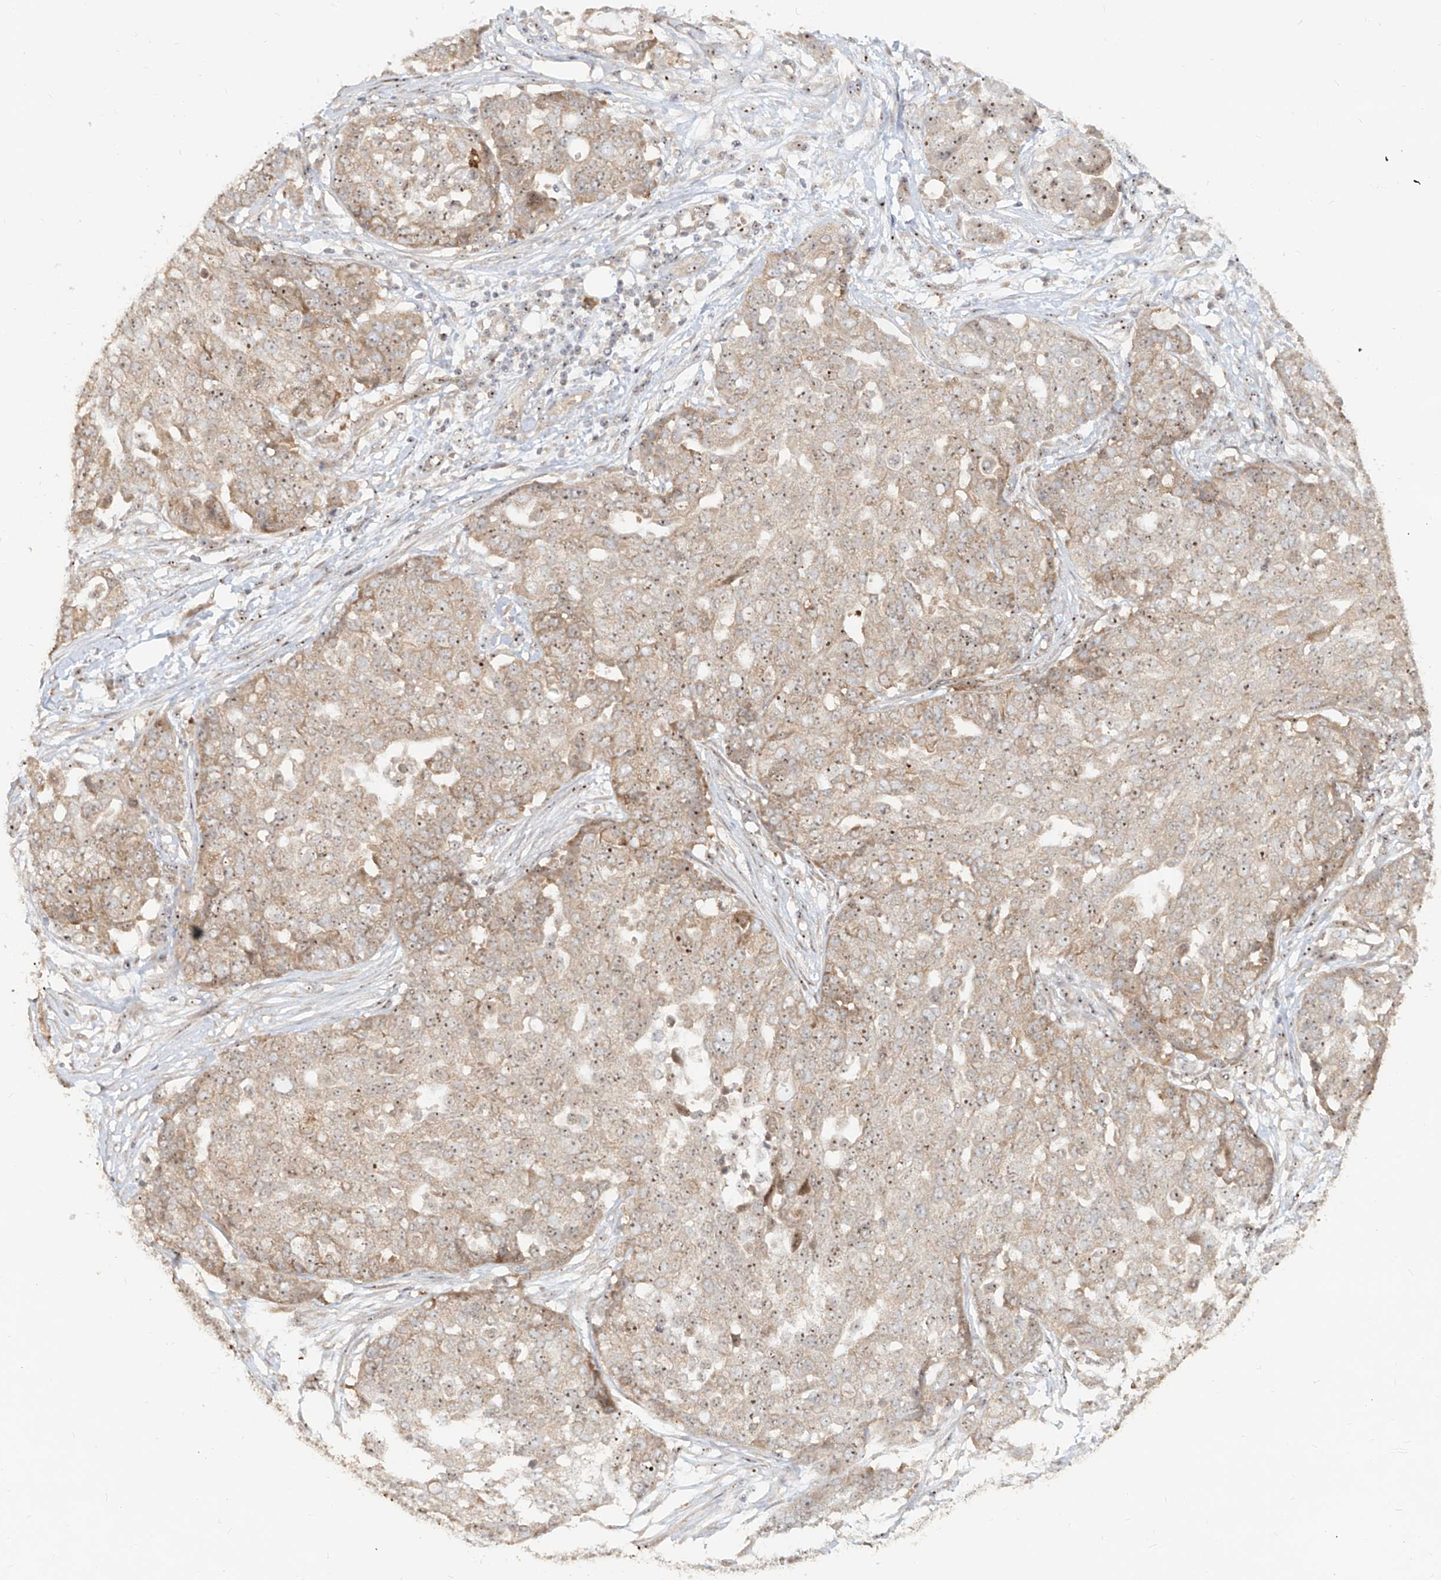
{"staining": {"intensity": "moderate", "quantity": ">75%", "location": "cytoplasmic/membranous,nuclear"}, "tissue": "ovarian cancer", "cell_type": "Tumor cells", "image_type": "cancer", "snomed": [{"axis": "morphology", "description": "Cystadenocarcinoma, serous, NOS"}, {"axis": "topography", "description": "Soft tissue"}, {"axis": "topography", "description": "Ovary"}], "caption": "A histopathology image showing moderate cytoplasmic/membranous and nuclear positivity in approximately >75% of tumor cells in ovarian cancer (serous cystadenocarcinoma), as visualized by brown immunohistochemical staining.", "gene": "BYSL", "patient": {"sex": "female", "age": 57}}